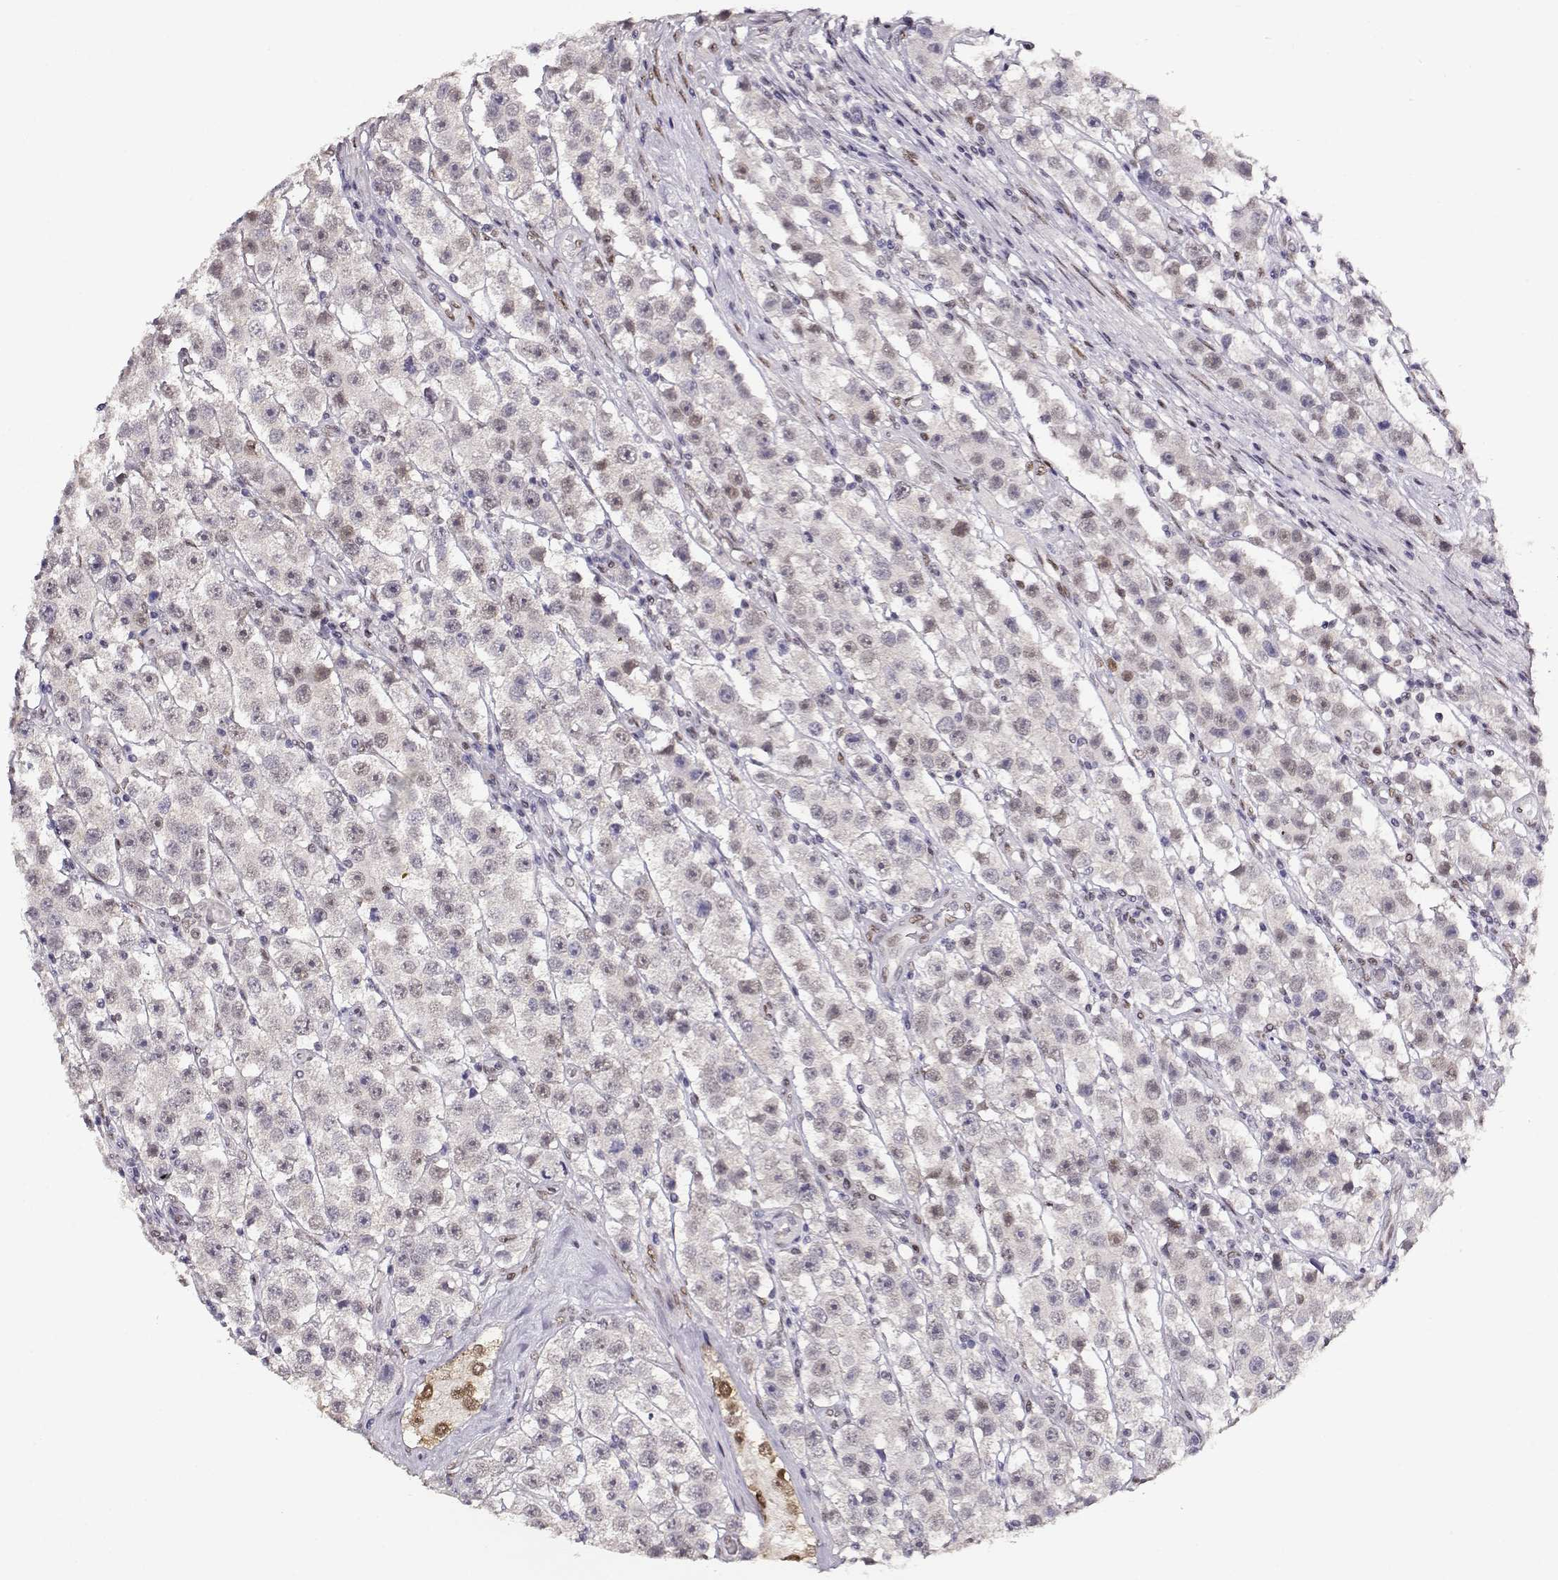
{"staining": {"intensity": "weak", "quantity": "<25%", "location": "nuclear"}, "tissue": "testis cancer", "cell_type": "Tumor cells", "image_type": "cancer", "snomed": [{"axis": "morphology", "description": "Seminoma, NOS"}, {"axis": "topography", "description": "Testis"}], "caption": "This is a image of immunohistochemistry (IHC) staining of testis cancer, which shows no expression in tumor cells.", "gene": "POLI", "patient": {"sex": "male", "age": 45}}